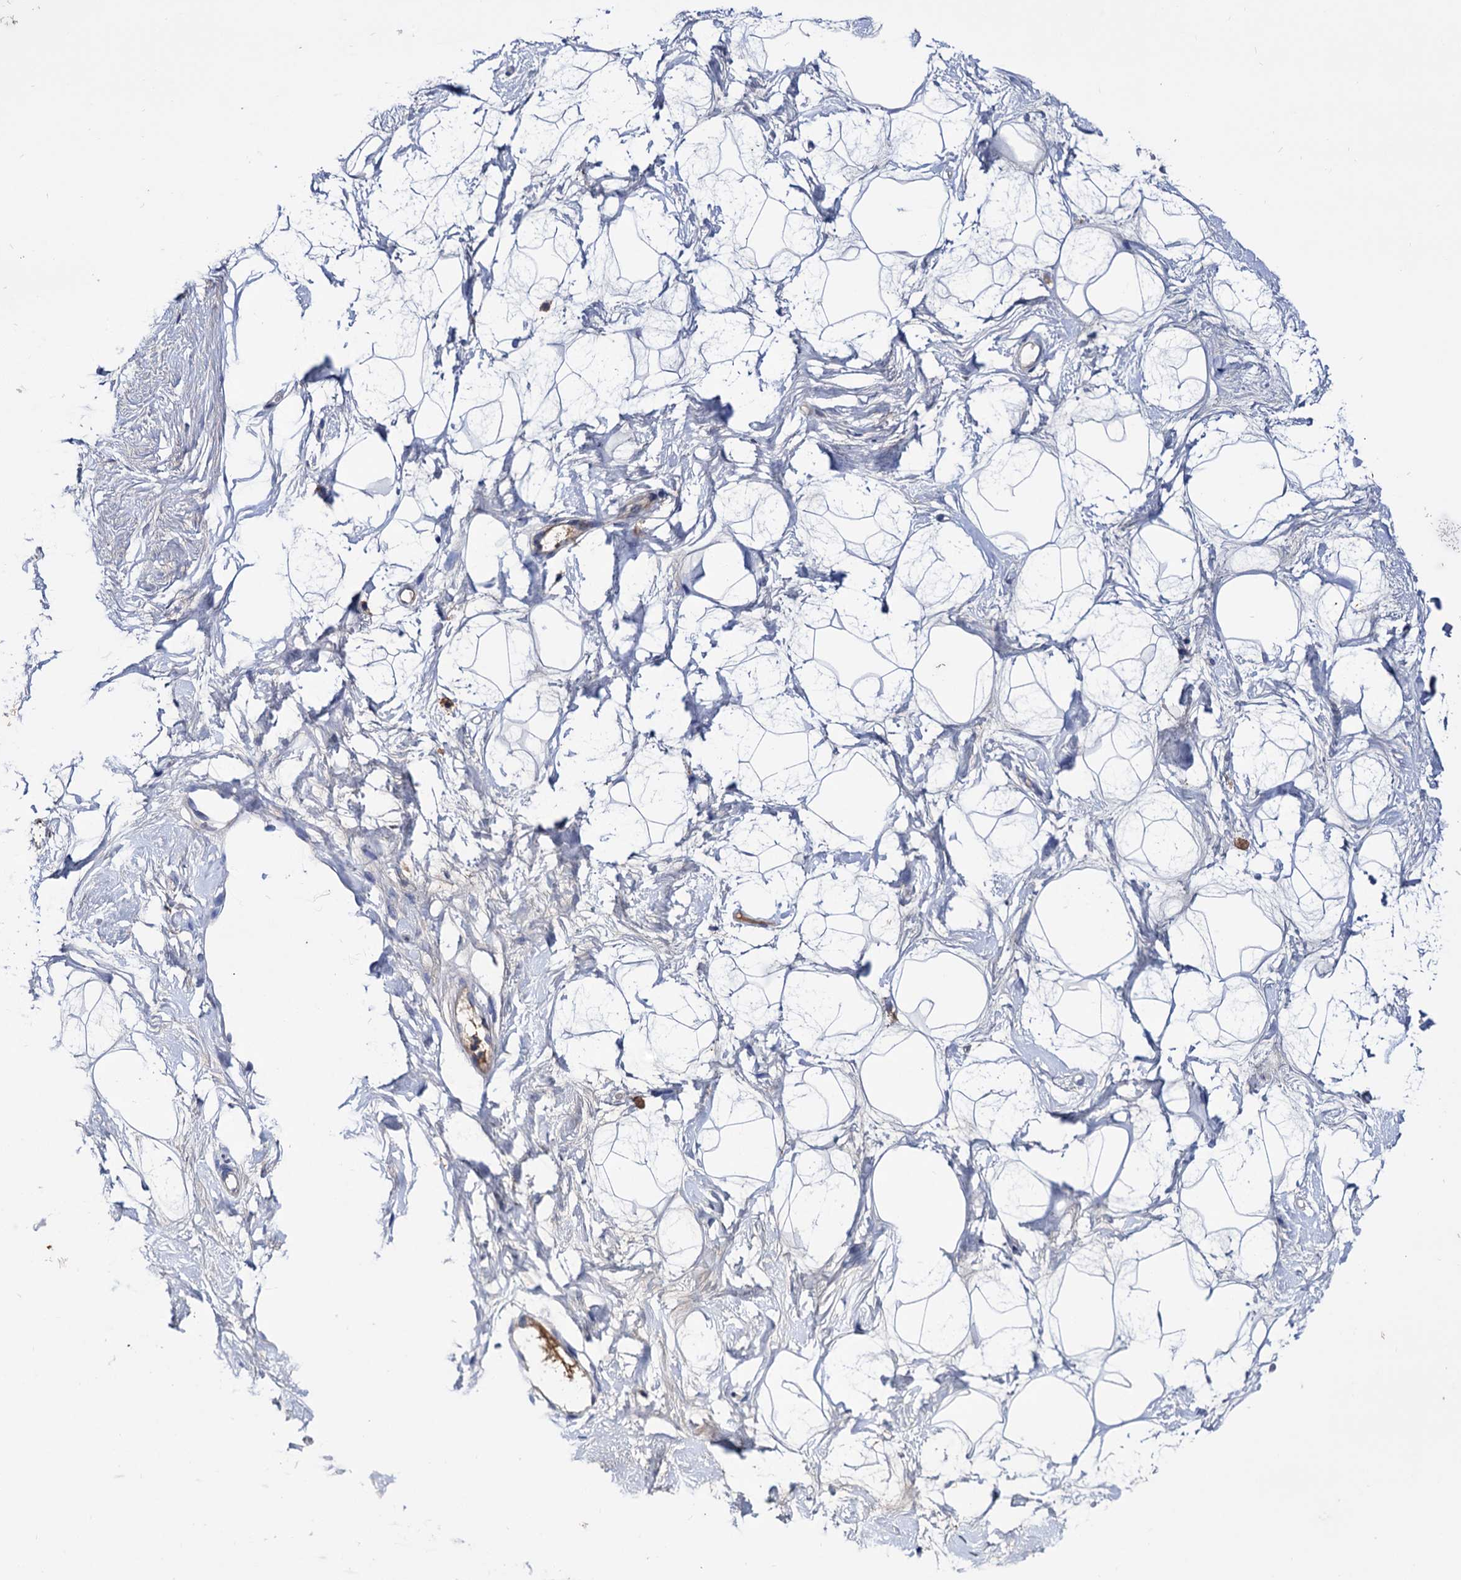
{"staining": {"intensity": "negative", "quantity": "none", "location": "none"}, "tissue": "breast", "cell_type": "Adipocytes", "image_type": "normal", "snomed": [{"axis": "morphology", "description": "Normal tissue, NOS"}, {"axis": "morphology", "description": "Adenoma, NOS"}, {"axis": "topography", "description": "Breast"}], "caption": "IHC histopathology image of normal breast stained for a protein (brown), which exhibits no expression in adipocytes.", "gene": "NPAS4", "patient": {"sex": "female", "age": 23}}